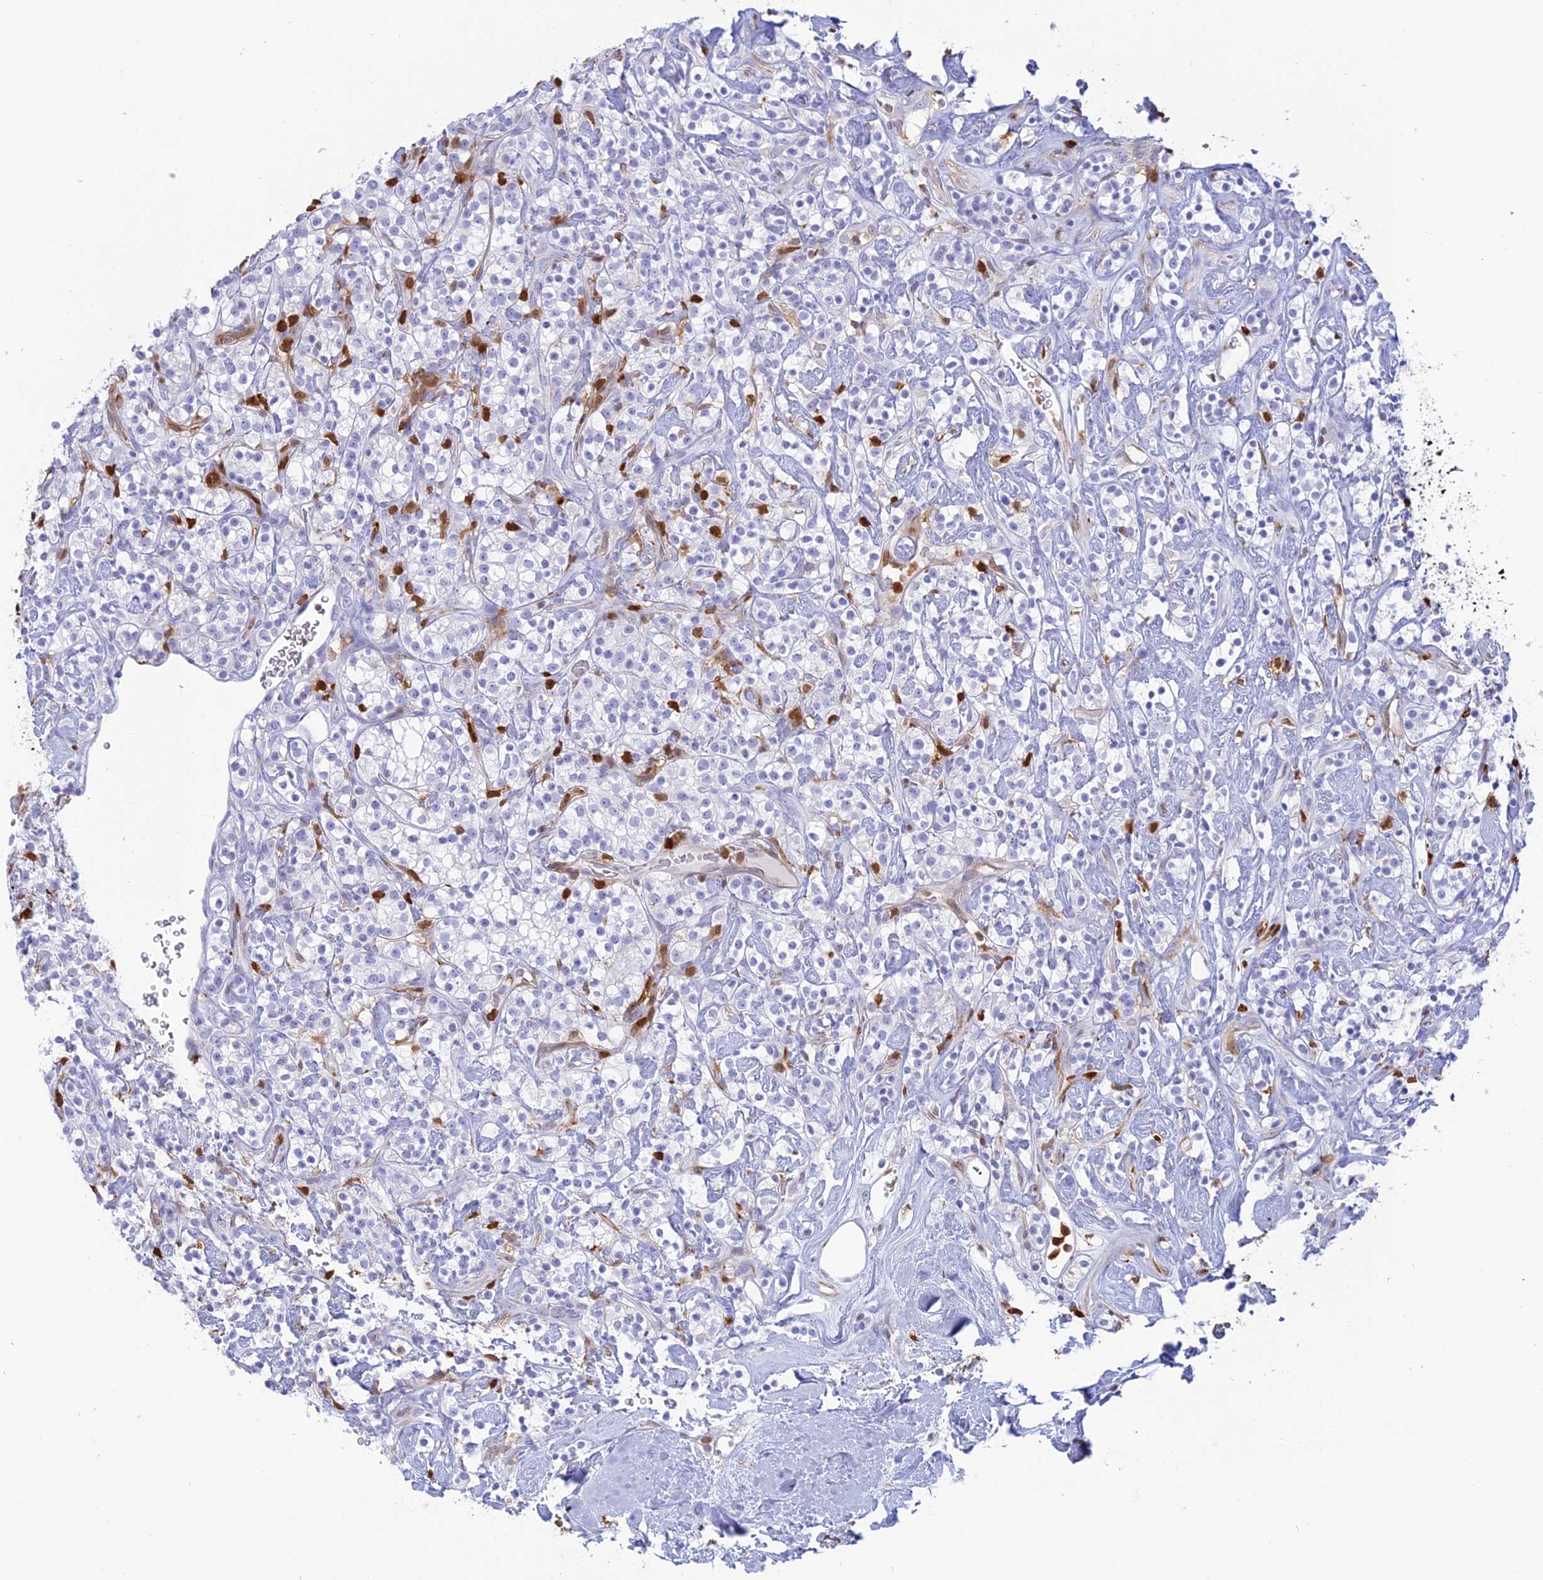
{"staining": {"intensity": "negative", "quantity": "none", "location": "none"}, "tissue": "renal cancer", "cell_type": "Tumor cells", "image_type": "cancer", "snomed": [{"axis": "morphology", "description": "Adenocarcinoma, NOS"}, {"axis": "topography", "description": "Kidney"}], "caption": "DAB (3,3'-diaminobenzidine) immunohistochemical staining of renal cancer (adenocarcinoma) displays no significant positivity in tumor cells. The staining is performed using DAB brown chromogen with nuclei counter-stained in using hematoxylin.", "gene": "PGBD4", "patient": {"sex": "male", "age": 77}}